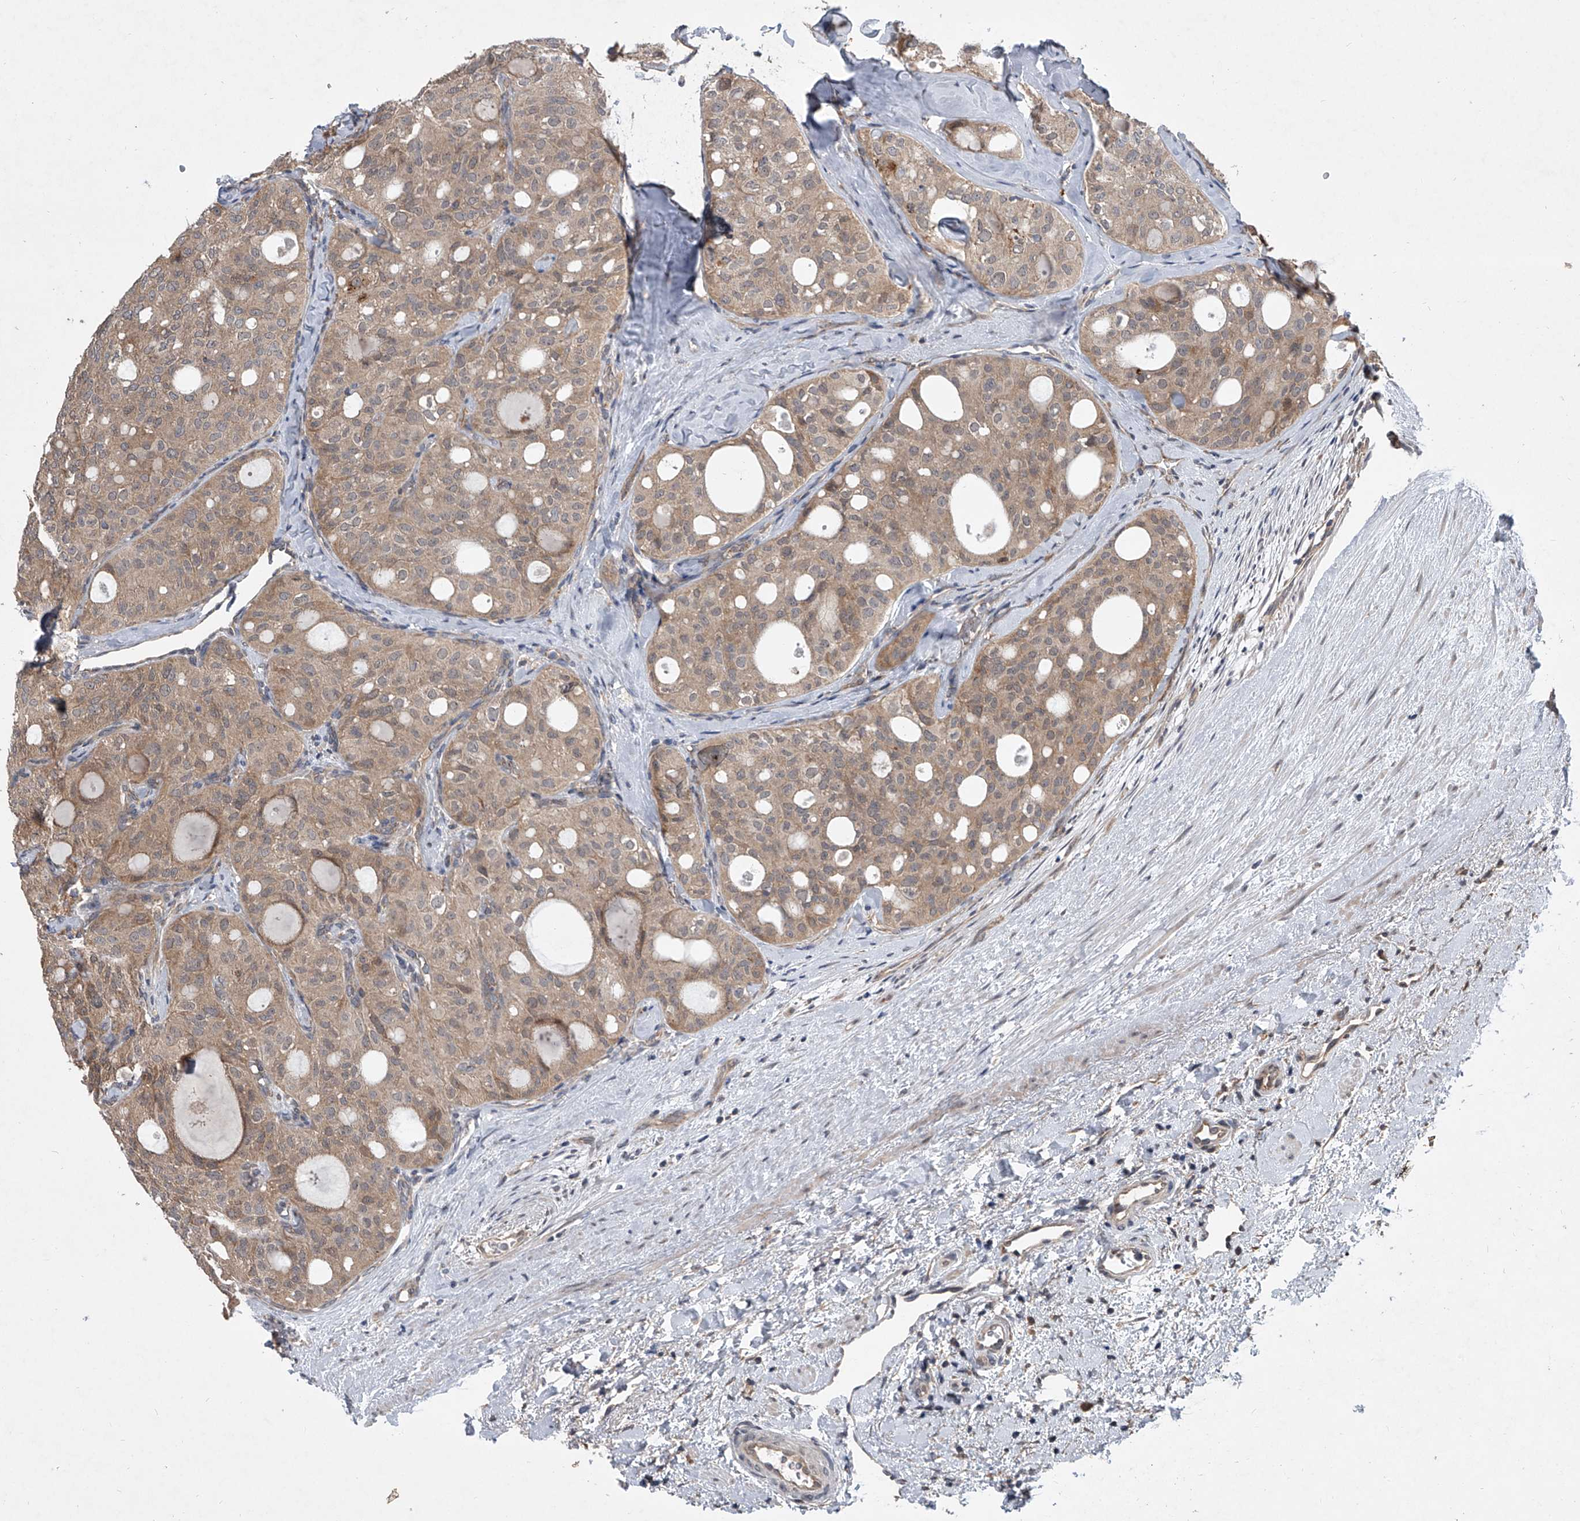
{"staining": {"intensity": "moderate", "quantity": ">75%", "location": "cytoplasmic/membranous"}, "tissue": "thyroid cancer", "cell_type": "Tumor cells", "image_type": "cancer", "snomed": [{"axis": "morphology", "description": "Follicular adenoma carcinoma, NOS"}, {"axis": "topography", "description": "Thyroid gland"}], "caption": "Human thyroid follicular adenoma carcinoma stained for a protein (brown) demonstrates moderate cytoplasmic/membranous positive expression in about >75% of tumor cells.", "gene": "GEMIN8", "patient": {"sex": "male", "age": 75}}